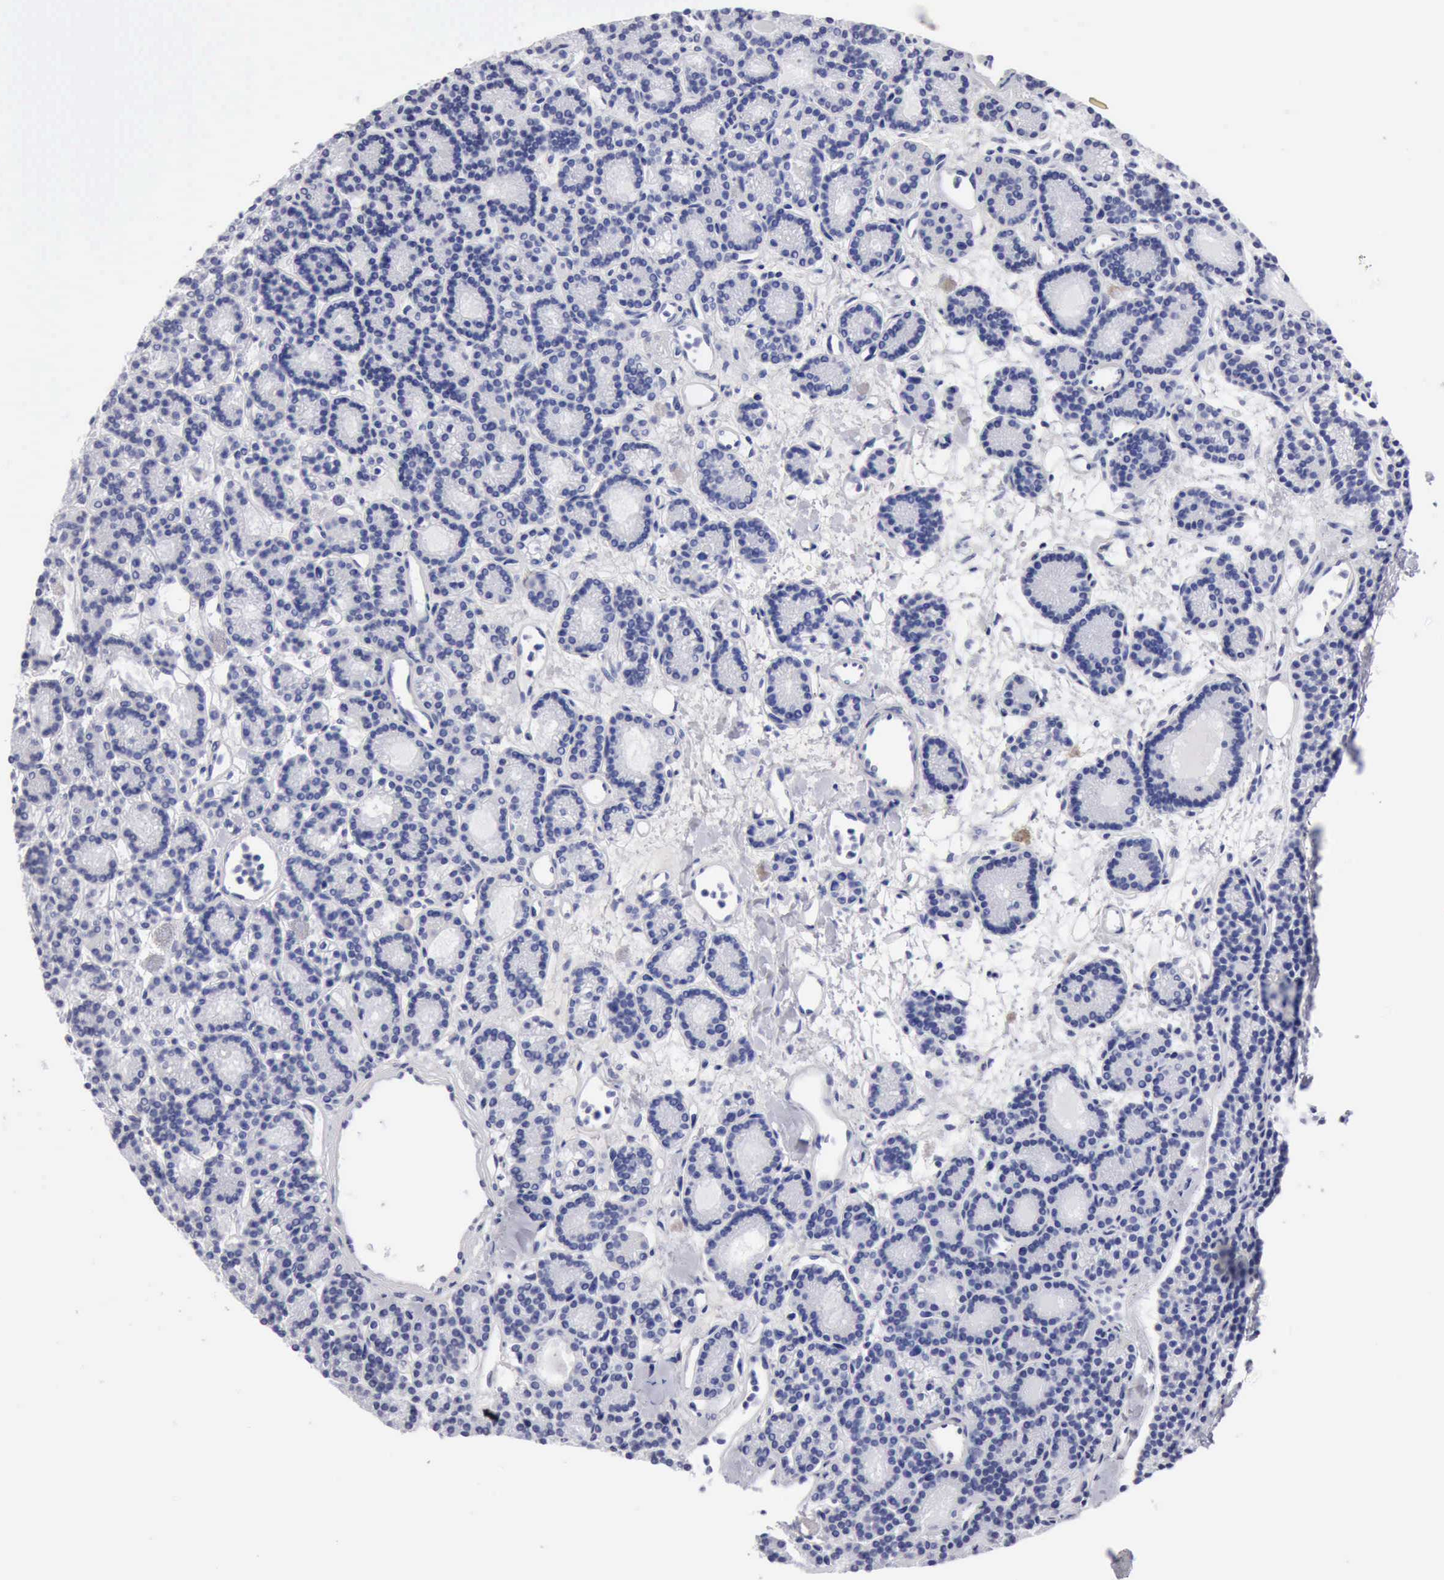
{"staining": {"intensity": "negative", "quantity": "none", "location": "none"}, "tissue": "parathyroid gland", "cell_type": "Glandular cells", "image_type": "normal", "snomed": [{"axis": "morphology", "description": "Normal tissue, NOS"}, {"axis": "topography", "description": "Parathyroid gland"}], "caption": "Immunohistochemistry (IHC) of normal parathyroid gland displays no positivity in glandular cells. The staining is performed using DAB (3,3'-diaminobenzidine) brown chromogen with nuclei counter-stained in using hematoxylin.", "gene": "CYP19A1", "patient": {"sex": "male", "age": 85}}